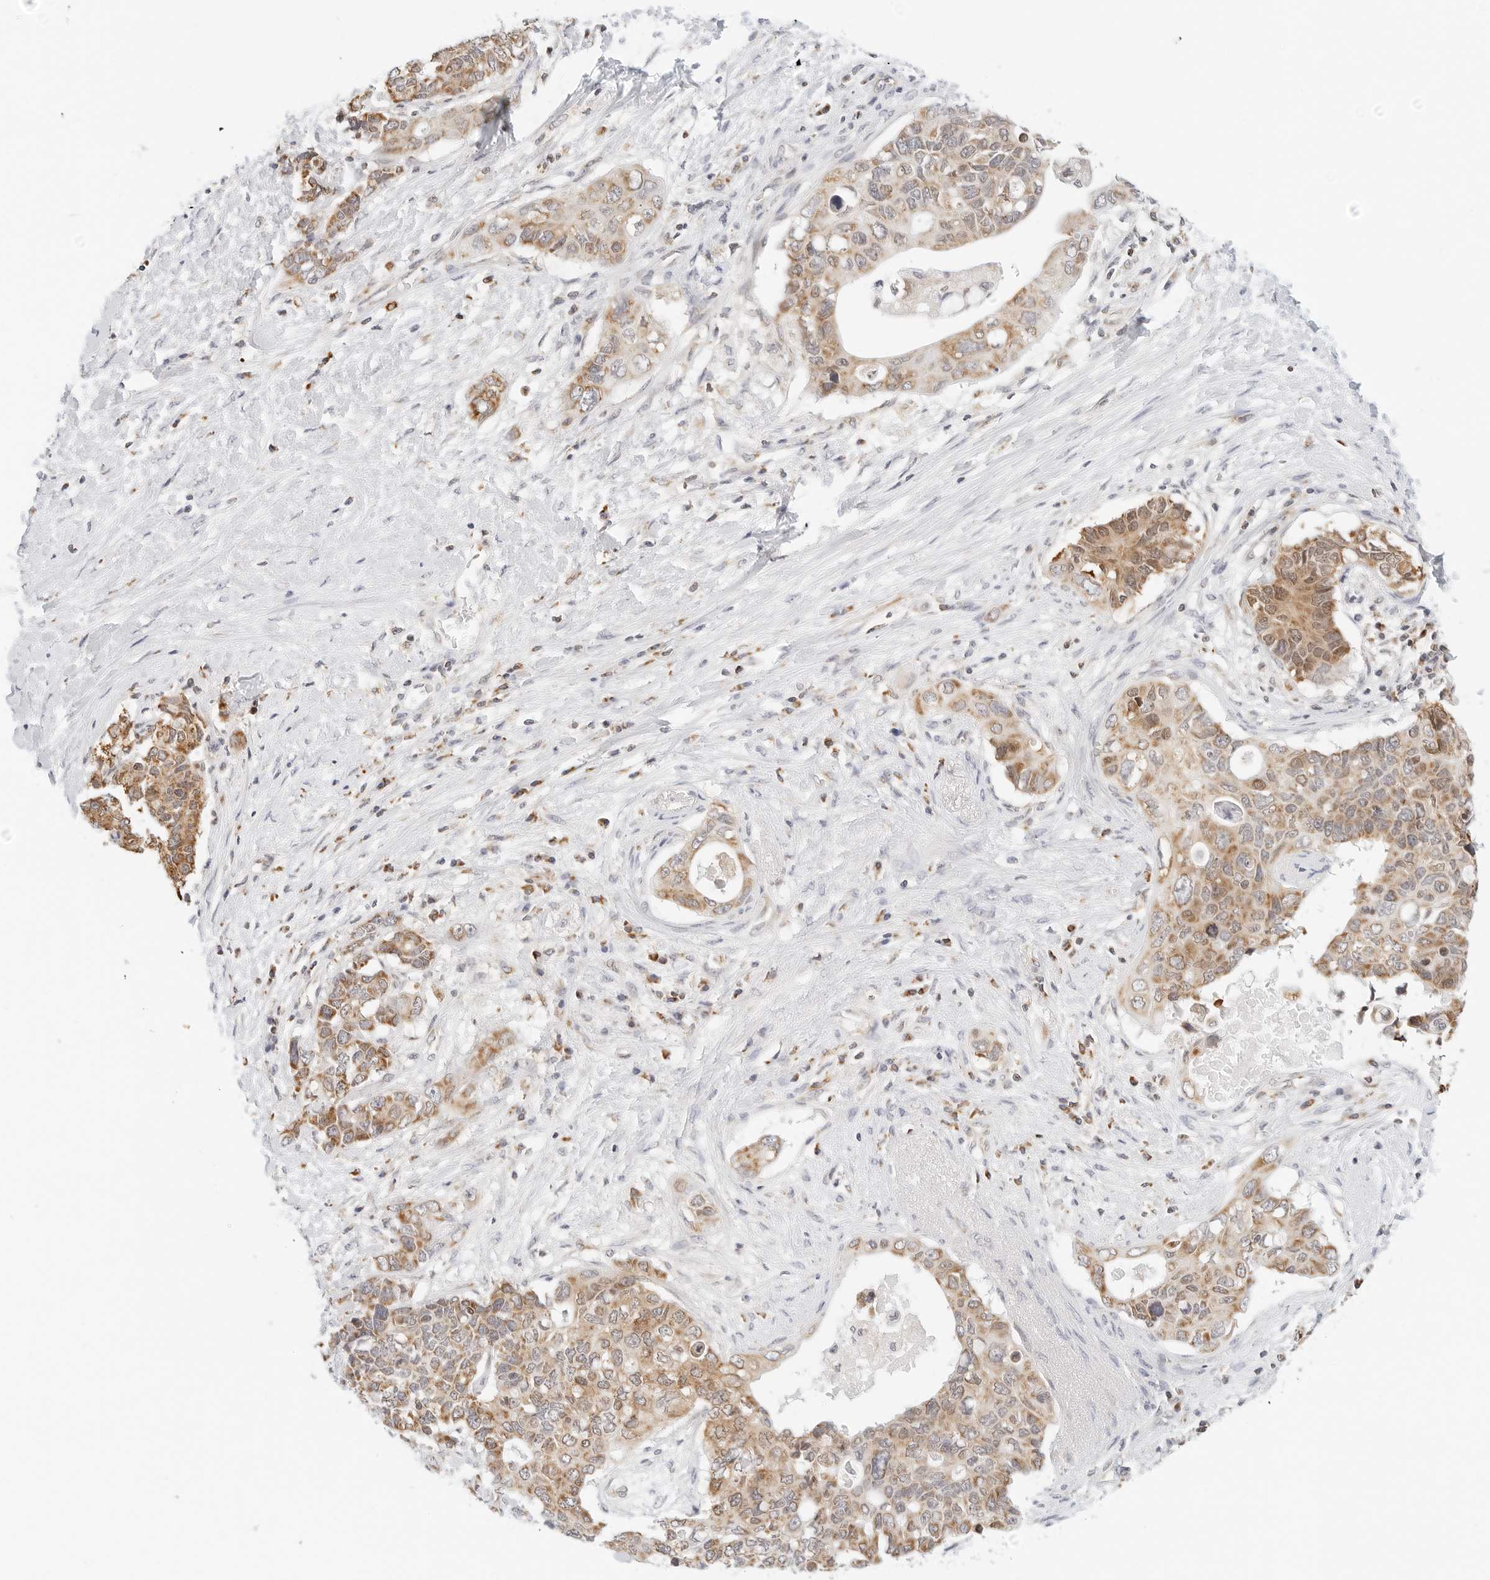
{"staining": {"intensity": "moderate", "quantity": ">75%", "location": "cytoplasmic/membranous"}, "tissue": "pancreatic cancer", "cell_type": "Tumor cells", "image_type": "cancer", "snomed": [{"axis": "morphology", "description": "Adenocarcinoma, NOS"}, {"axis": "topography", "description": "Pancreas"}], "caption": "Human pancreatic cancer stained for a protein (brown) demonstrates moderate cytoplasmic/membranous positive expression in approximately >75% of tumor cells.", "gene": "ATL1", "patient": {"sex": "female", "age": 56}}